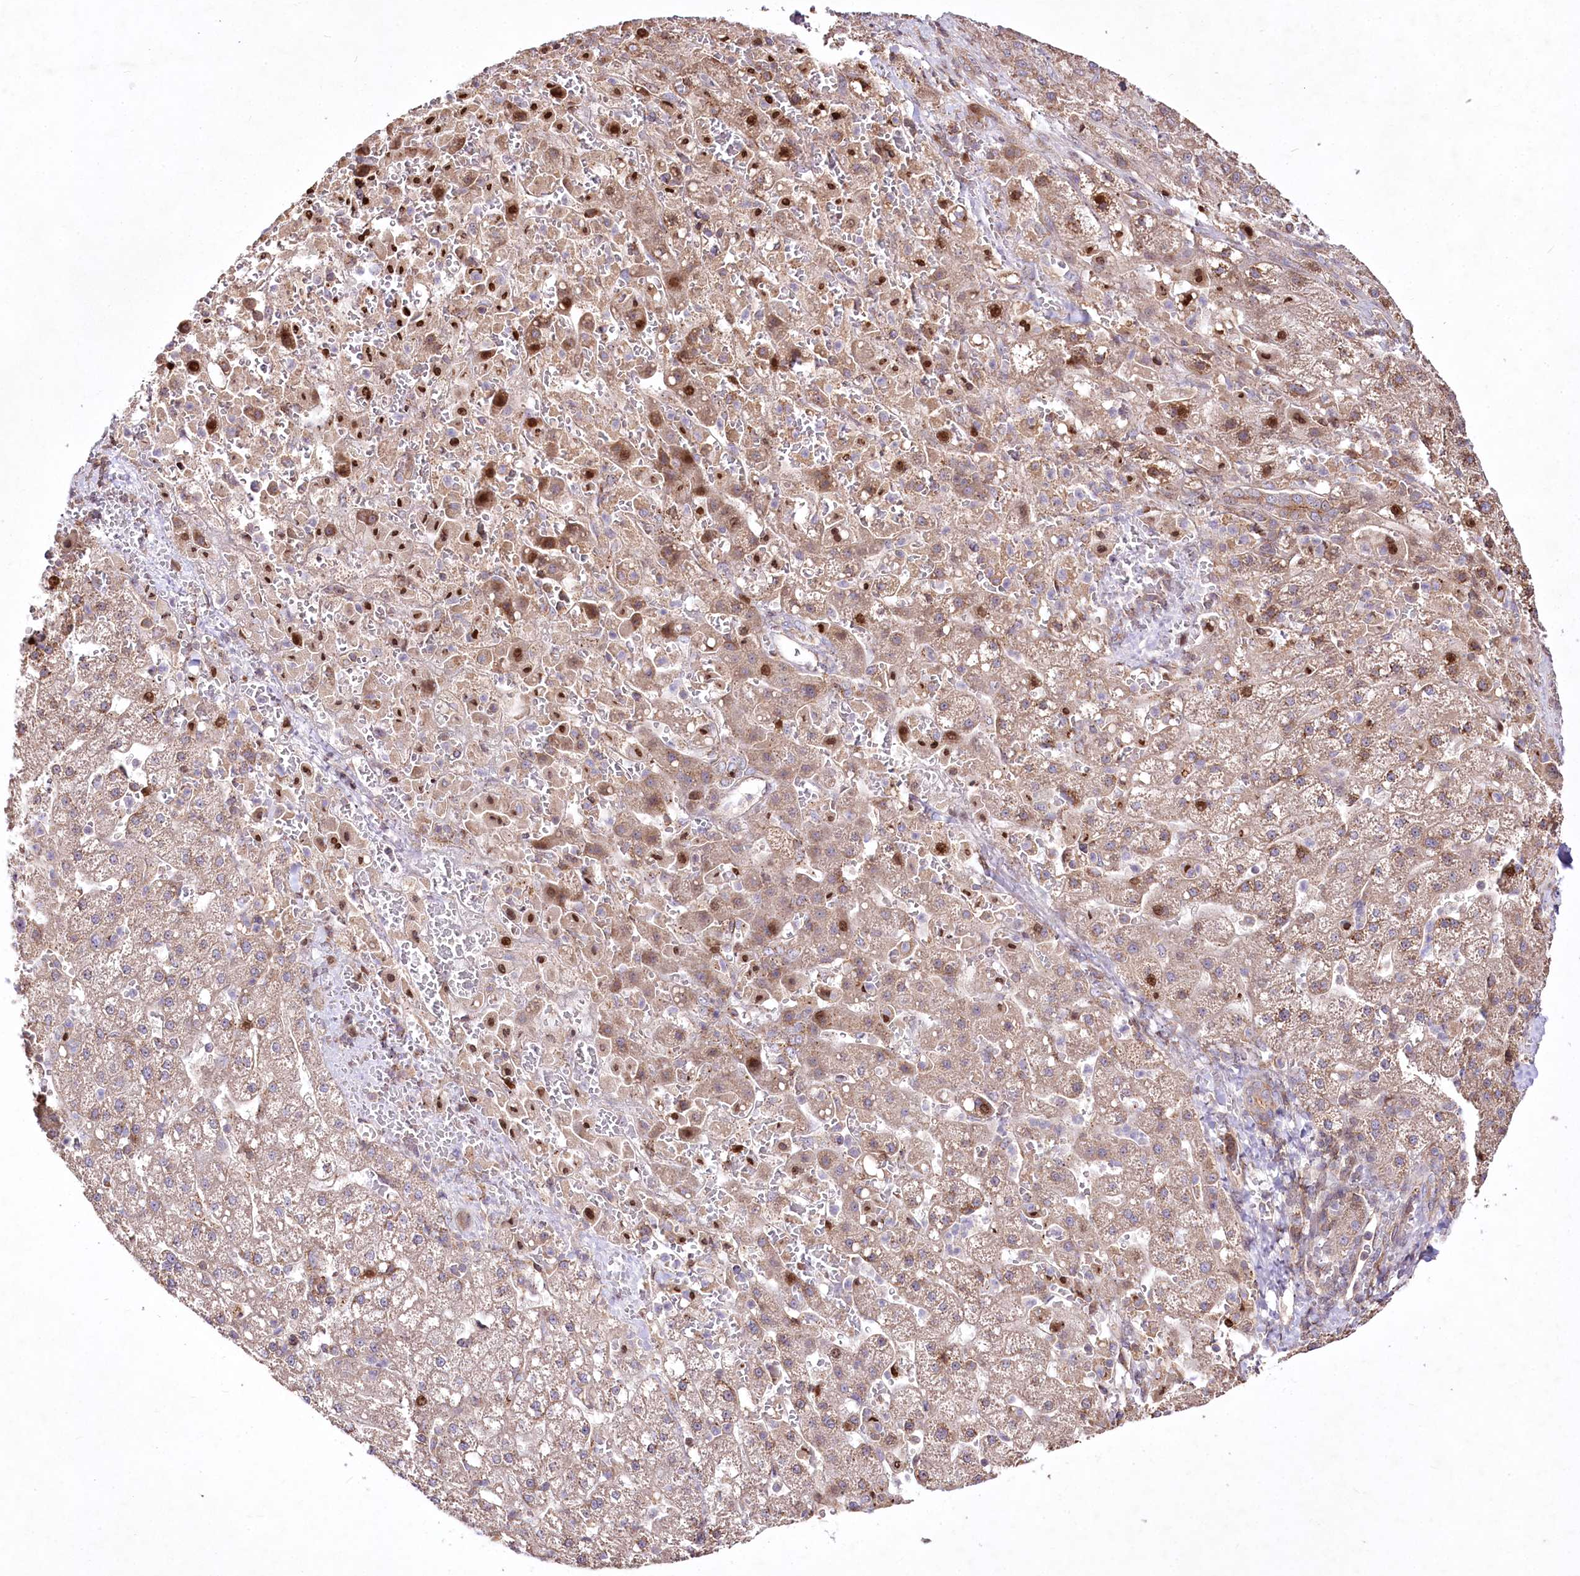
{"staining": {"intensity": "weak", "quantity": ">75%", "location": "cytoplasmic/membranous"}, "tissue": "liver cancer", "cell_type": "Tumor cells", "image_type": "cancer", "snomed": [{"axis": "morphology", "description": "Carcinoma, Hepatocellular, NOS"}, {"axis": "topography", "description": "Liver"}], "caption": "Immunohistochemical staining of liver cancer (hepatocellular carcinoma) demonstrates weak cytoplasmic/membranous protein positivity in approximately >75% of tumor cells.", "gene": "ZFYVE27", "patient": {"sex": "male", "age": 57}}